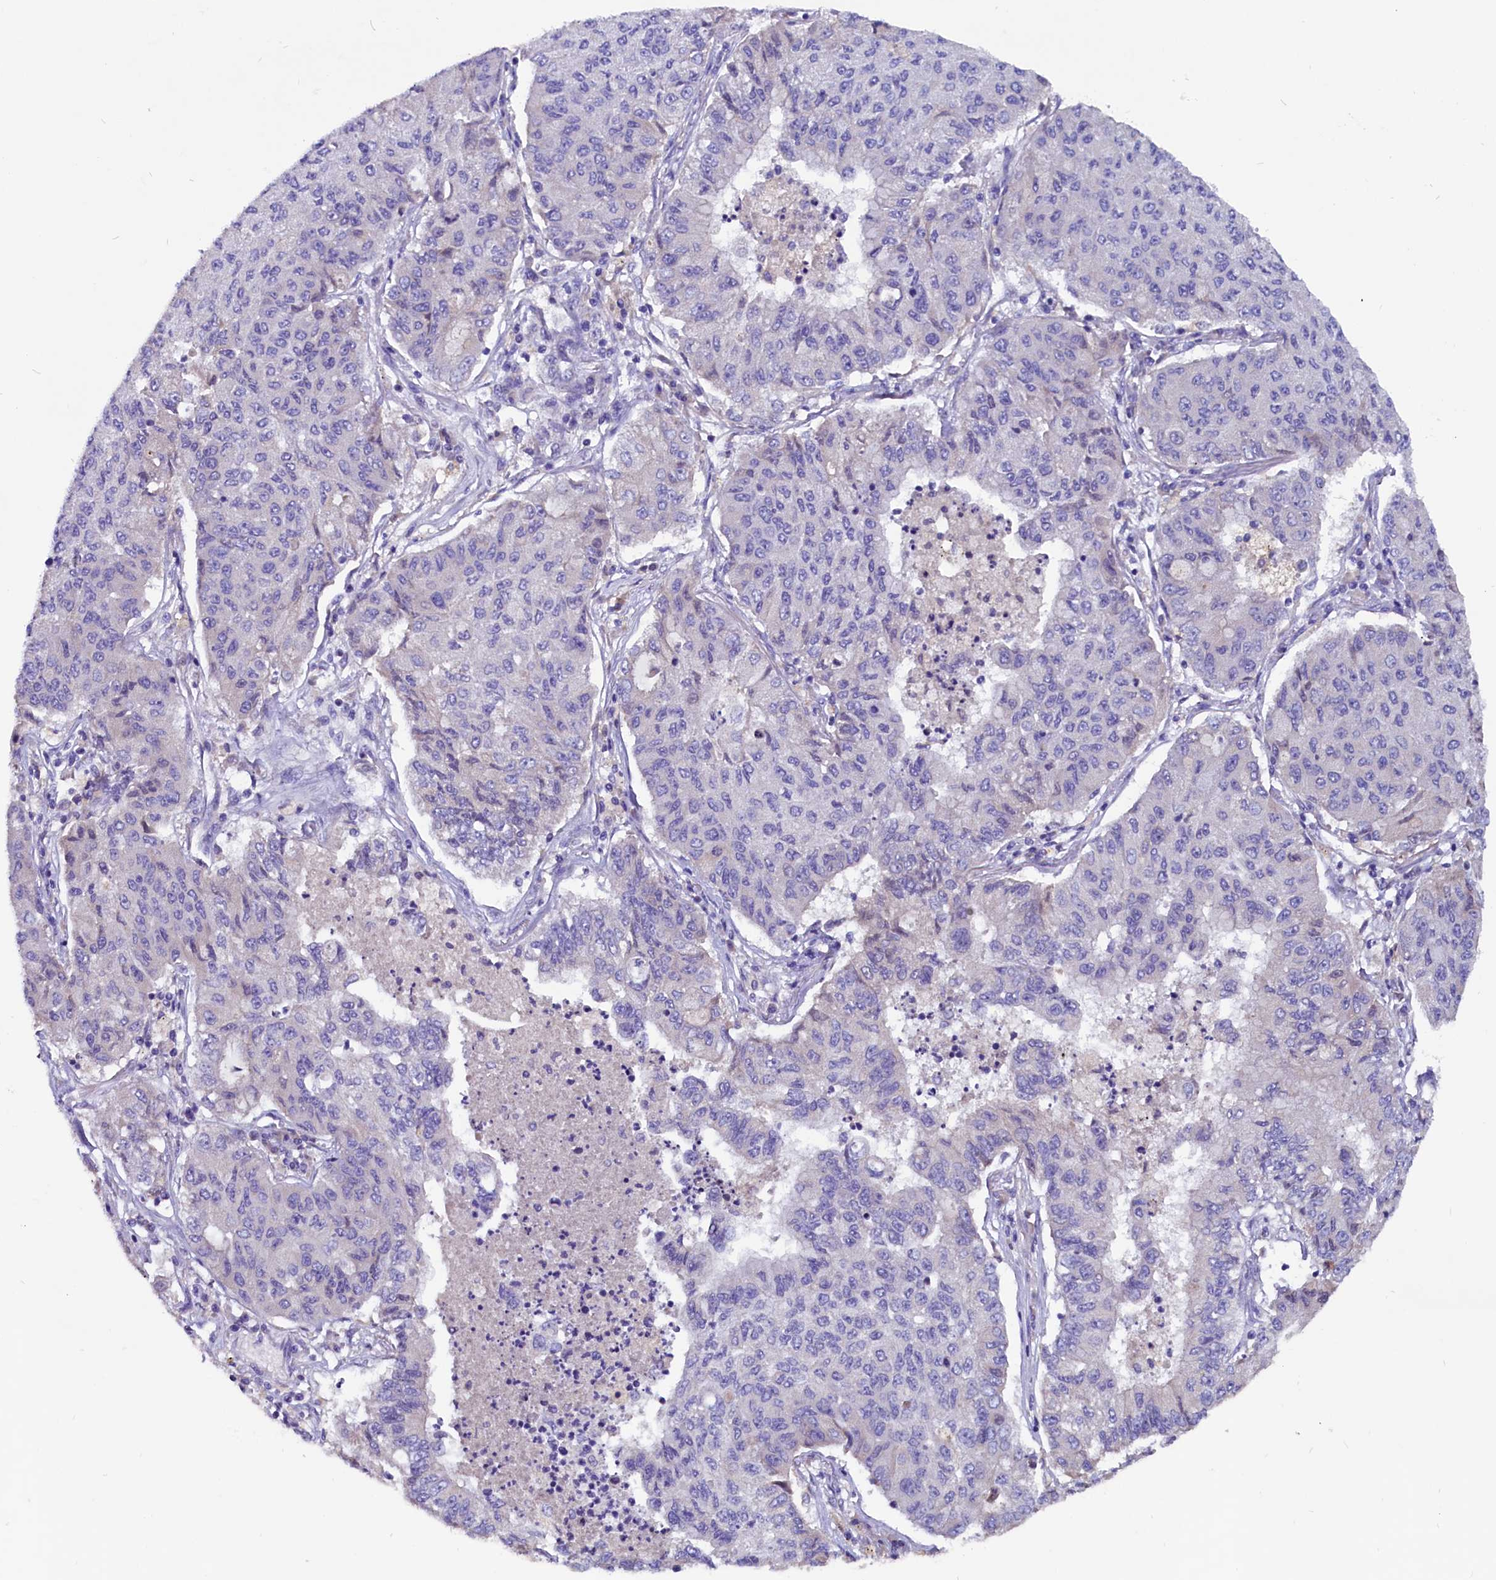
{"staining": {"intensity": "negative", "quantity": "none", "location": "none"}, "tissue": "lung cancer", "cell_type": "Tumor cells", "image_type": "cancer", "snomed": [{"axis": "morphology", "description": "Squamous cell carcinoma, NOS"}, {"axis": "topography", "description": "Lung"}], "caption": "Tumor cells show no significant protein expression in lung cancer.", "gene": "CCBE1", "patient": {"sex": "male", "age": 74}}